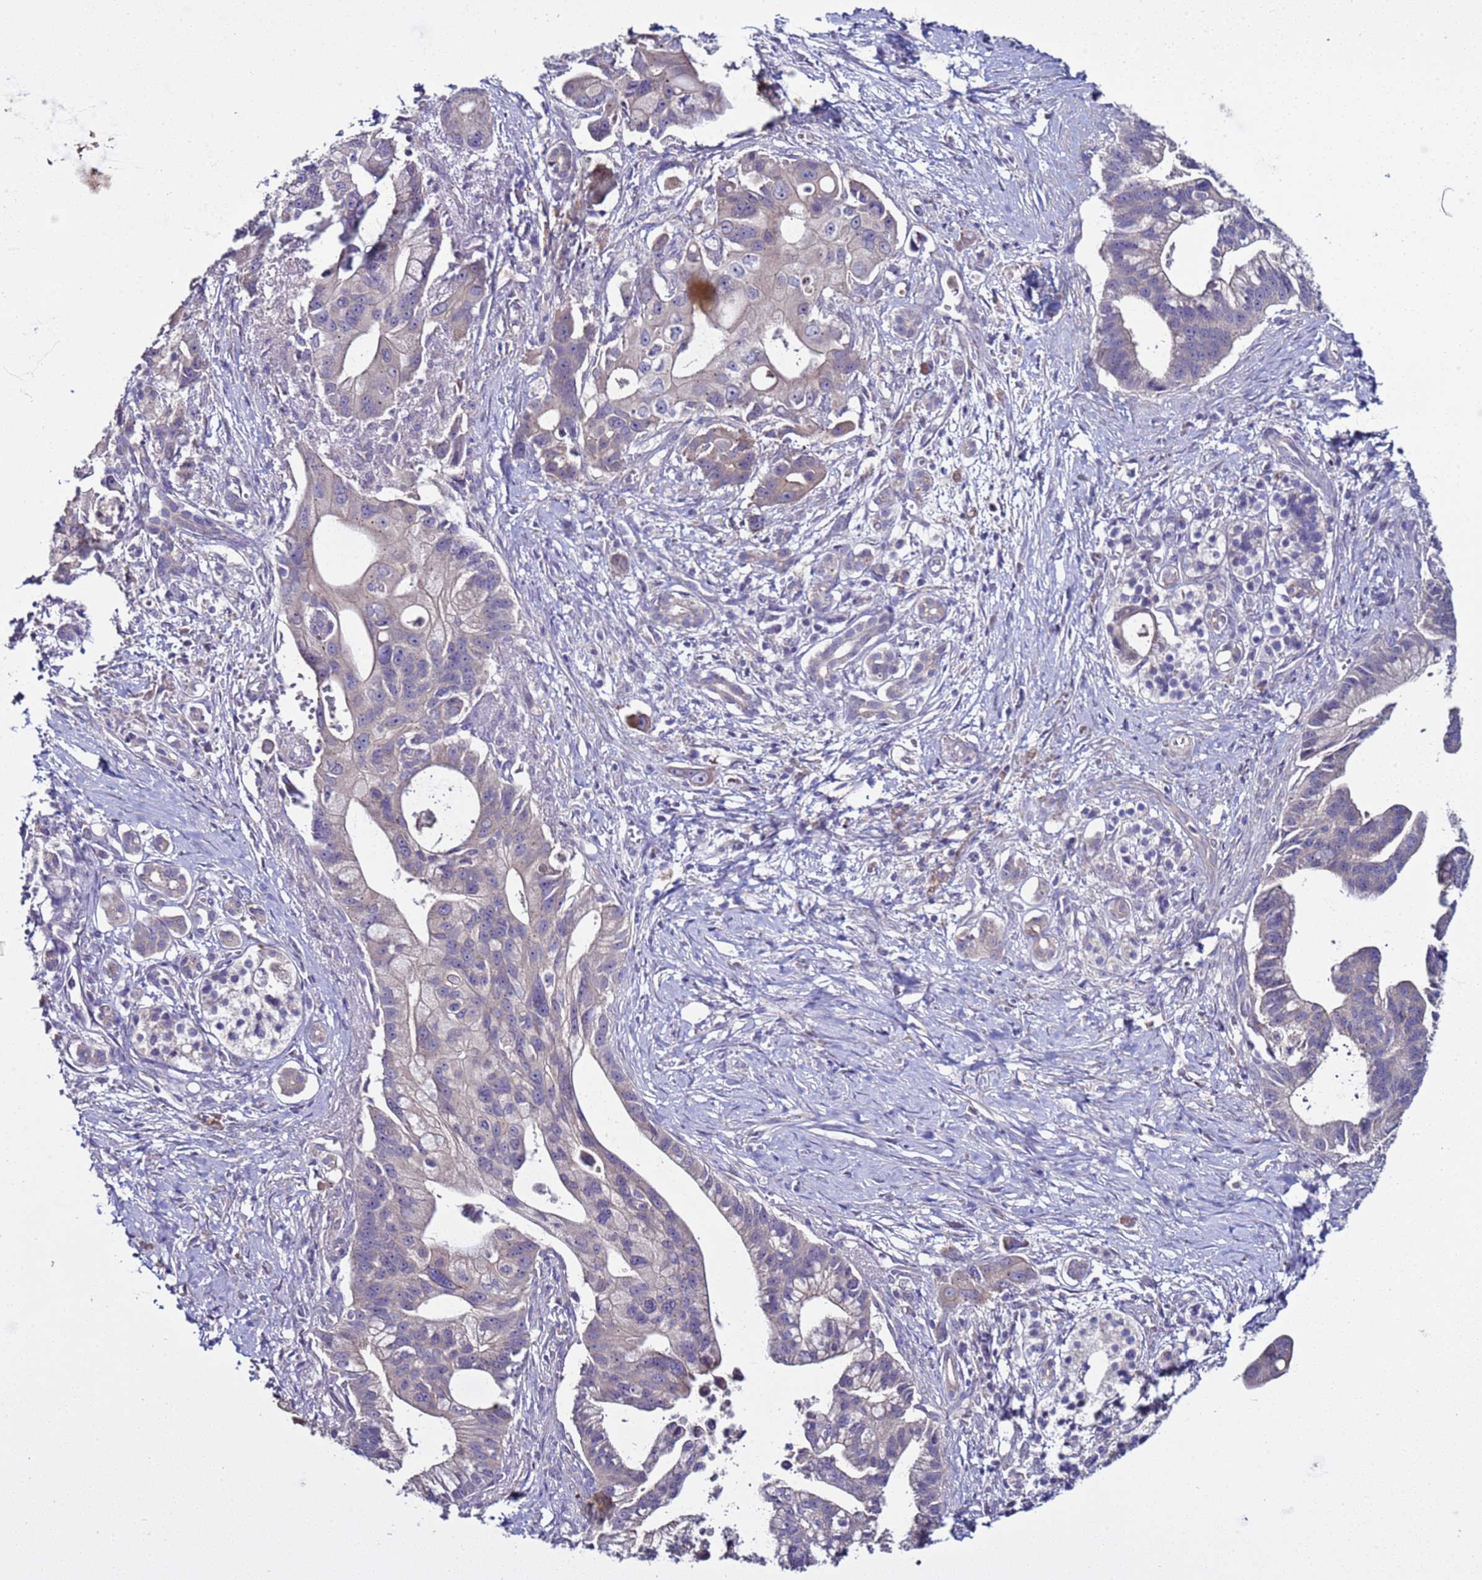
{"staining": {"intensity": "negative", "quantity": "none", "location": "none"}, "tissue": "pancreatic cancer", "cell_type": "Tumor cells", "image_type": "cancer", "snomed": [{"axis": "morphology", "description": "Adenocarcinoma, NOS"}, {"axis": "topography", "description": "Pancreas"}], "caption": "Tumor cells are negative for brown protein staining in pancreatic cancer (adenocarcinoma).", "gene": "RABL2B", "patient": {"sex": "male", "age": 68}}